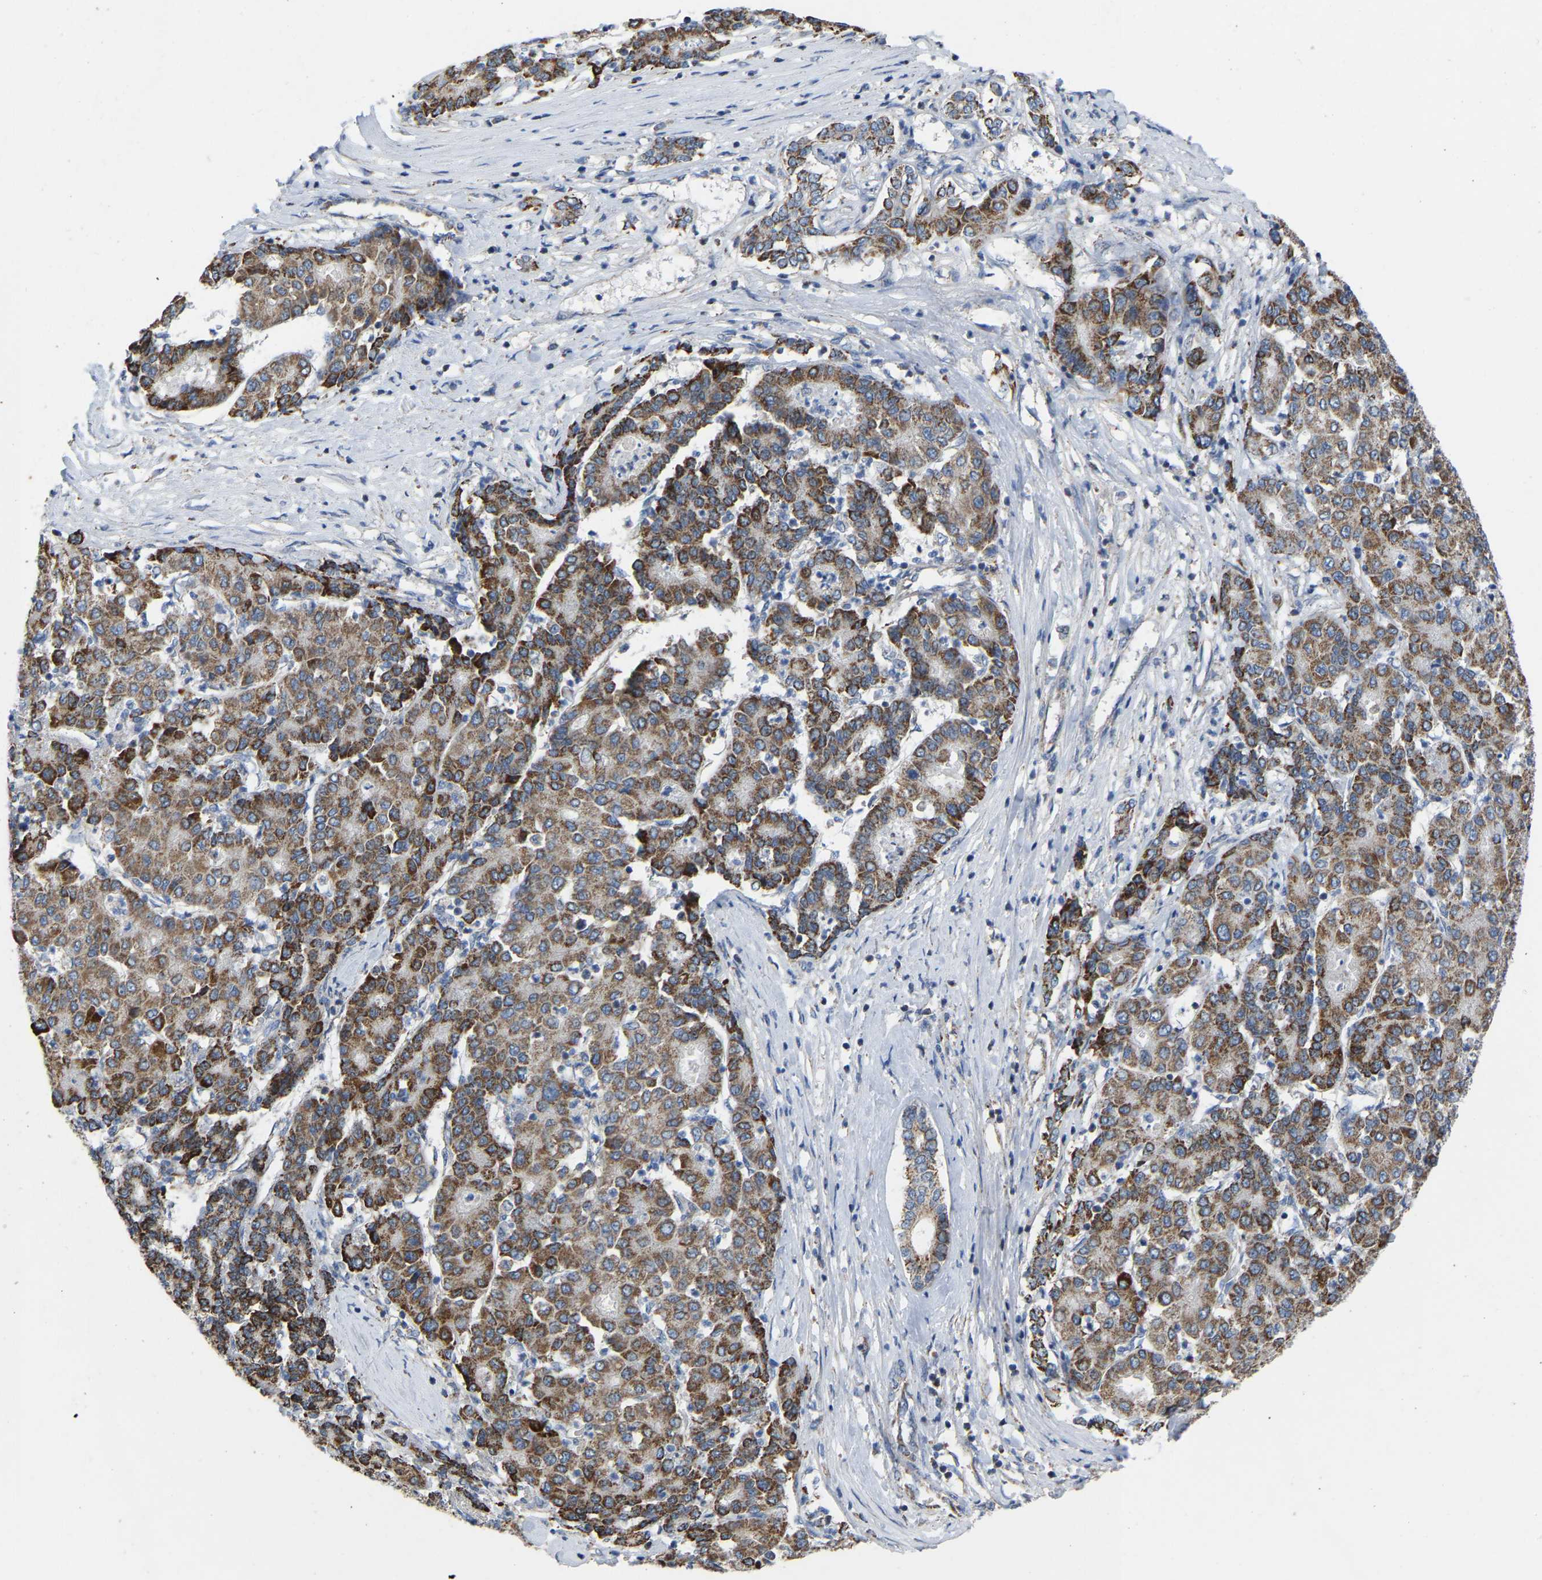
{"staining": {"intensity": "moderate", "quantity": ">75%", "location": "cytoplasmic/membranous"}, "tissue": "liver cancer", "cell_type": "Tumor cells", "image_type": "cancer", "snomed": [{"axis": "morphology", "description": "Carcinoma, Hepatocellular, NOS"}, {"axis": "topography", "description": "Liver"}], "caption": "The immunohistochemical stain shows moderate cytoplasmic/membranous positivity in tumor cells of liver hepatocellular carcinoma tissue.", "gene": "BCL10", "patient": {"sex": "male", "age": 65}}